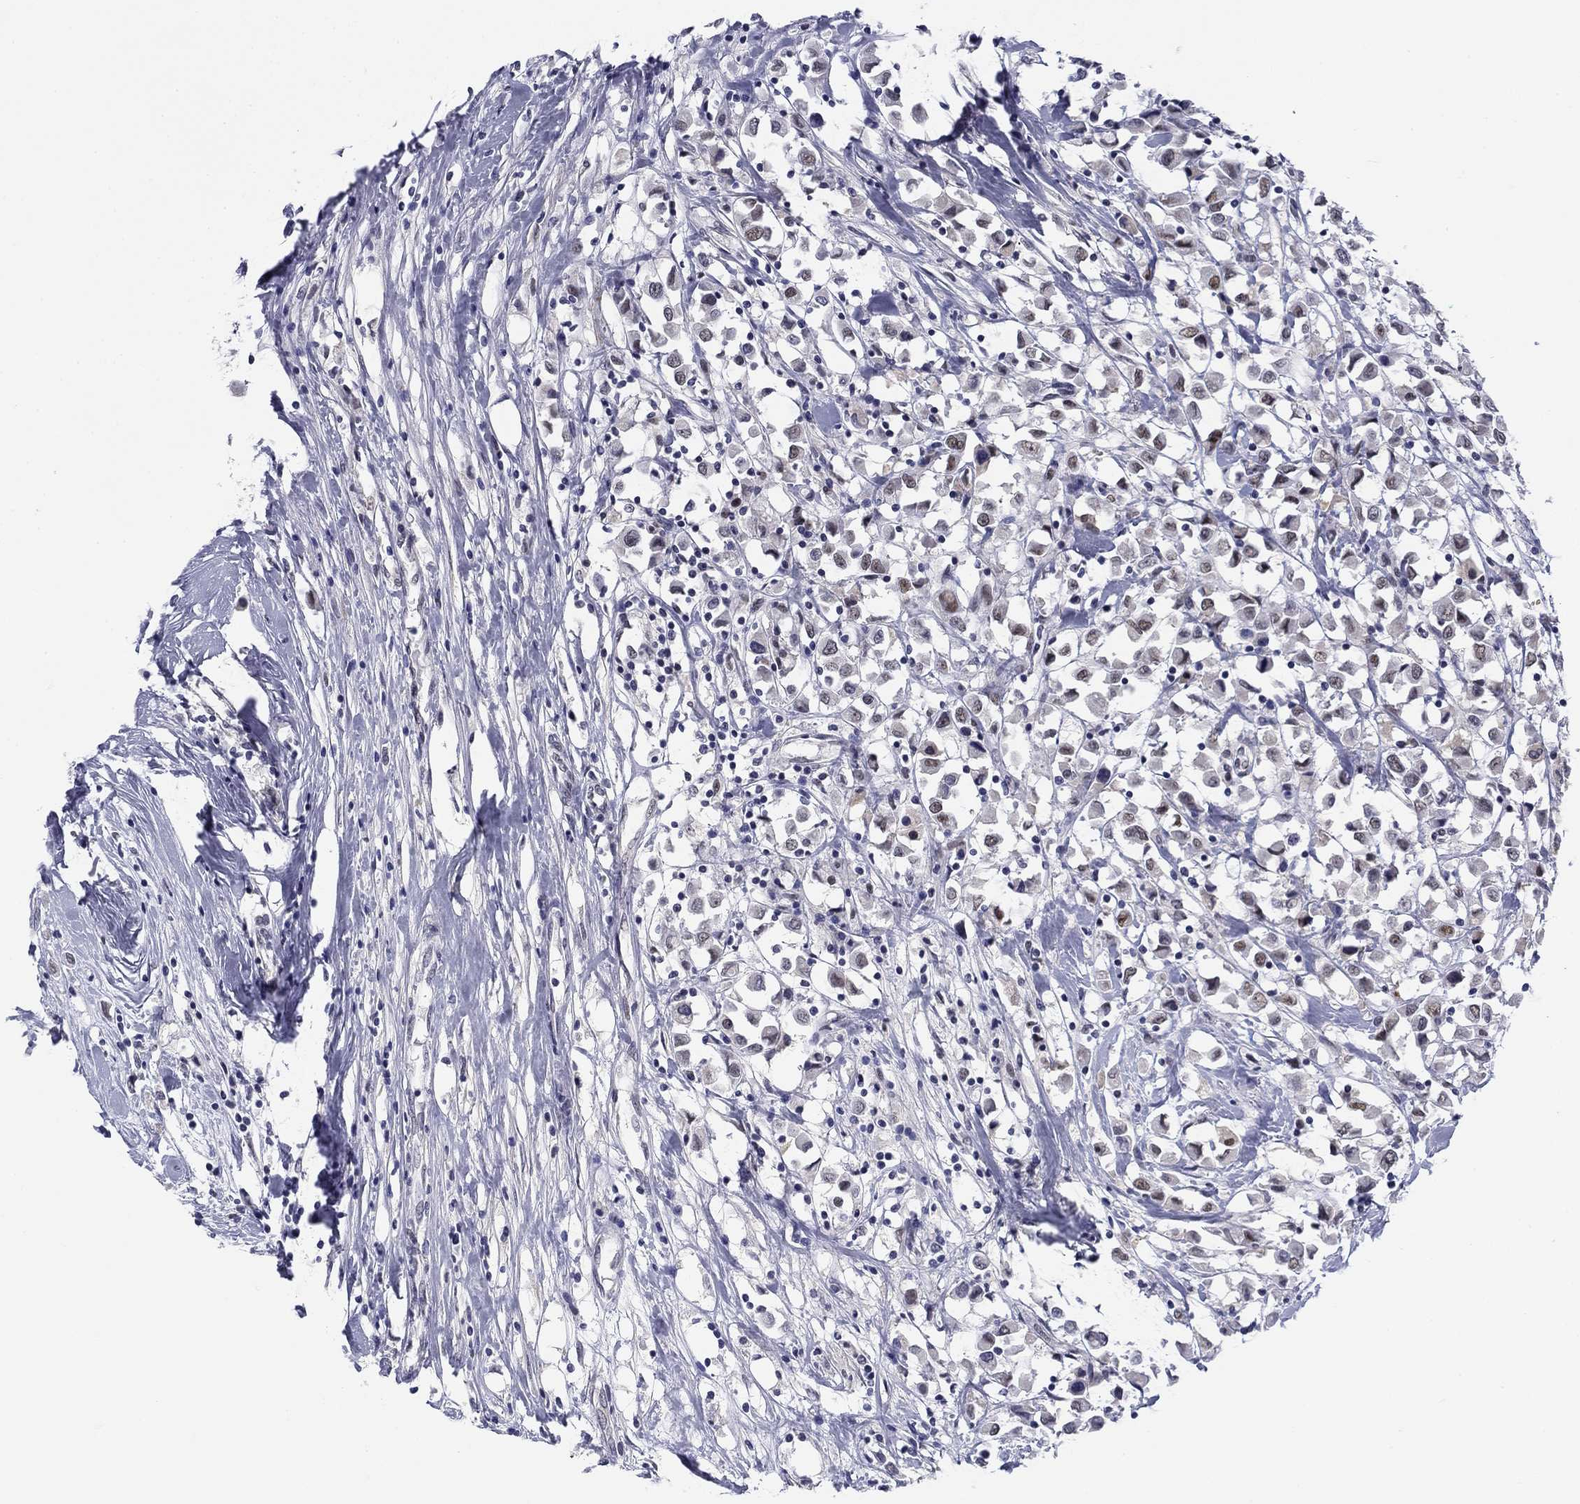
{"staining": {"intensity": "moderate", "quantity": "25%-75%", "location": "nuclear"}, "tissue": "breast cancer", "cell_type": "Tumor cells", "image_type": "cancer", "snomed": [{"axis": "morphology", "description": "Duct carcinoma"}, {"axis": "topography", "description": "Breast"}], "caption": "A brown stain shows moderate nuclear expression of a protein in human breast cancer tumor cells.", "gene": "TIGD4", "patient": {"sex": "female", "age": 61}}